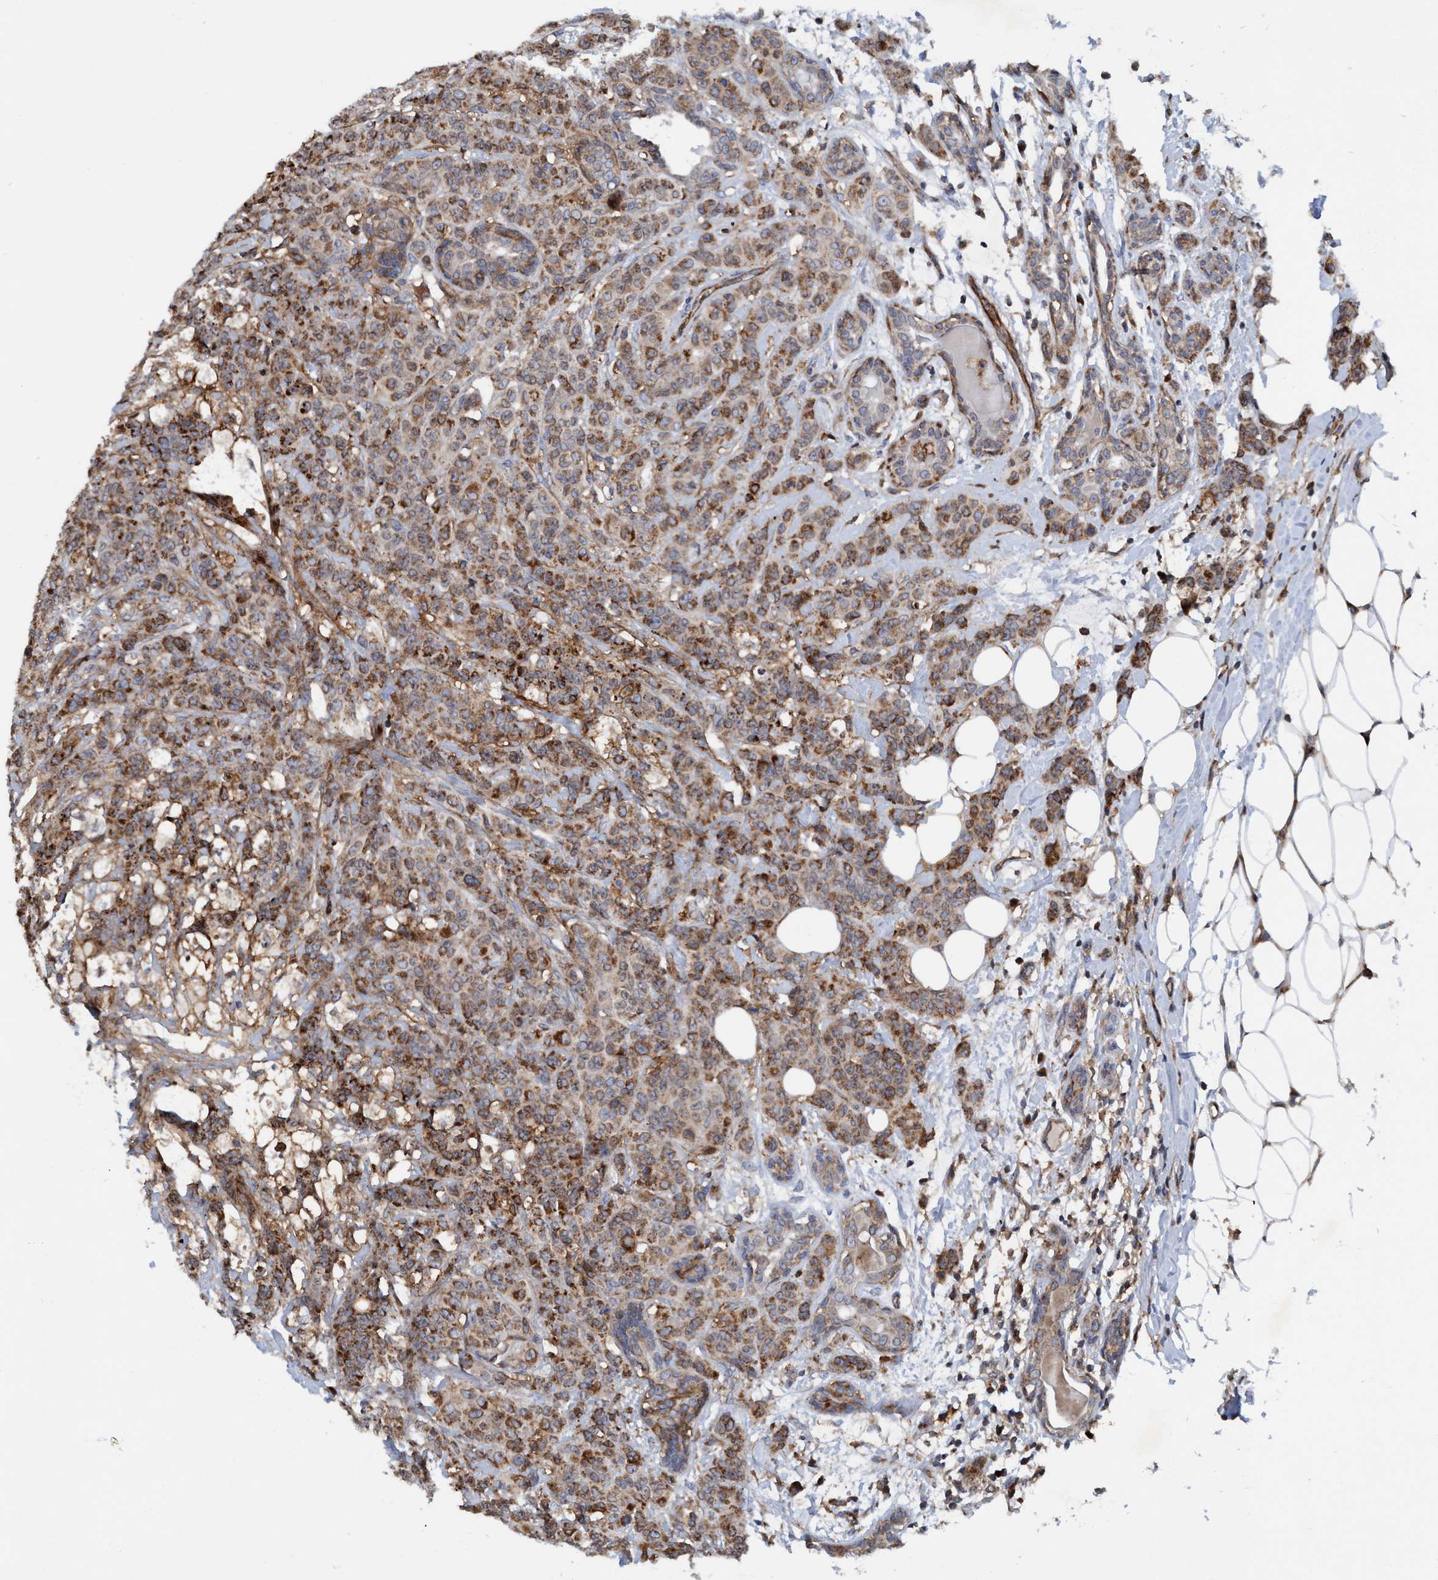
{"staining": {"intensity": "moderate", "quantity": ">75%", "location": "cytoplasmic/membranous"}, "tissue": "breast cancer", "cell_type": "Tumor cells", "image_type": "cancer", "snomed": [{"axis": "morphology", "description": "Normal tissue, NOS"}, {"axis": "morphology", "description": "Duct carcinoma"}, {"axis": "topography", "description": "Breast"}], "caption": "Human infiltrating ductal carcinoma (breast) stained for a protein (brown) shows moderate cytoplasmic/membranous positive expression in about >75% of tumor cells.", "gene": "SLC16A3", "patient": {"sex": "female", "age": 40}}